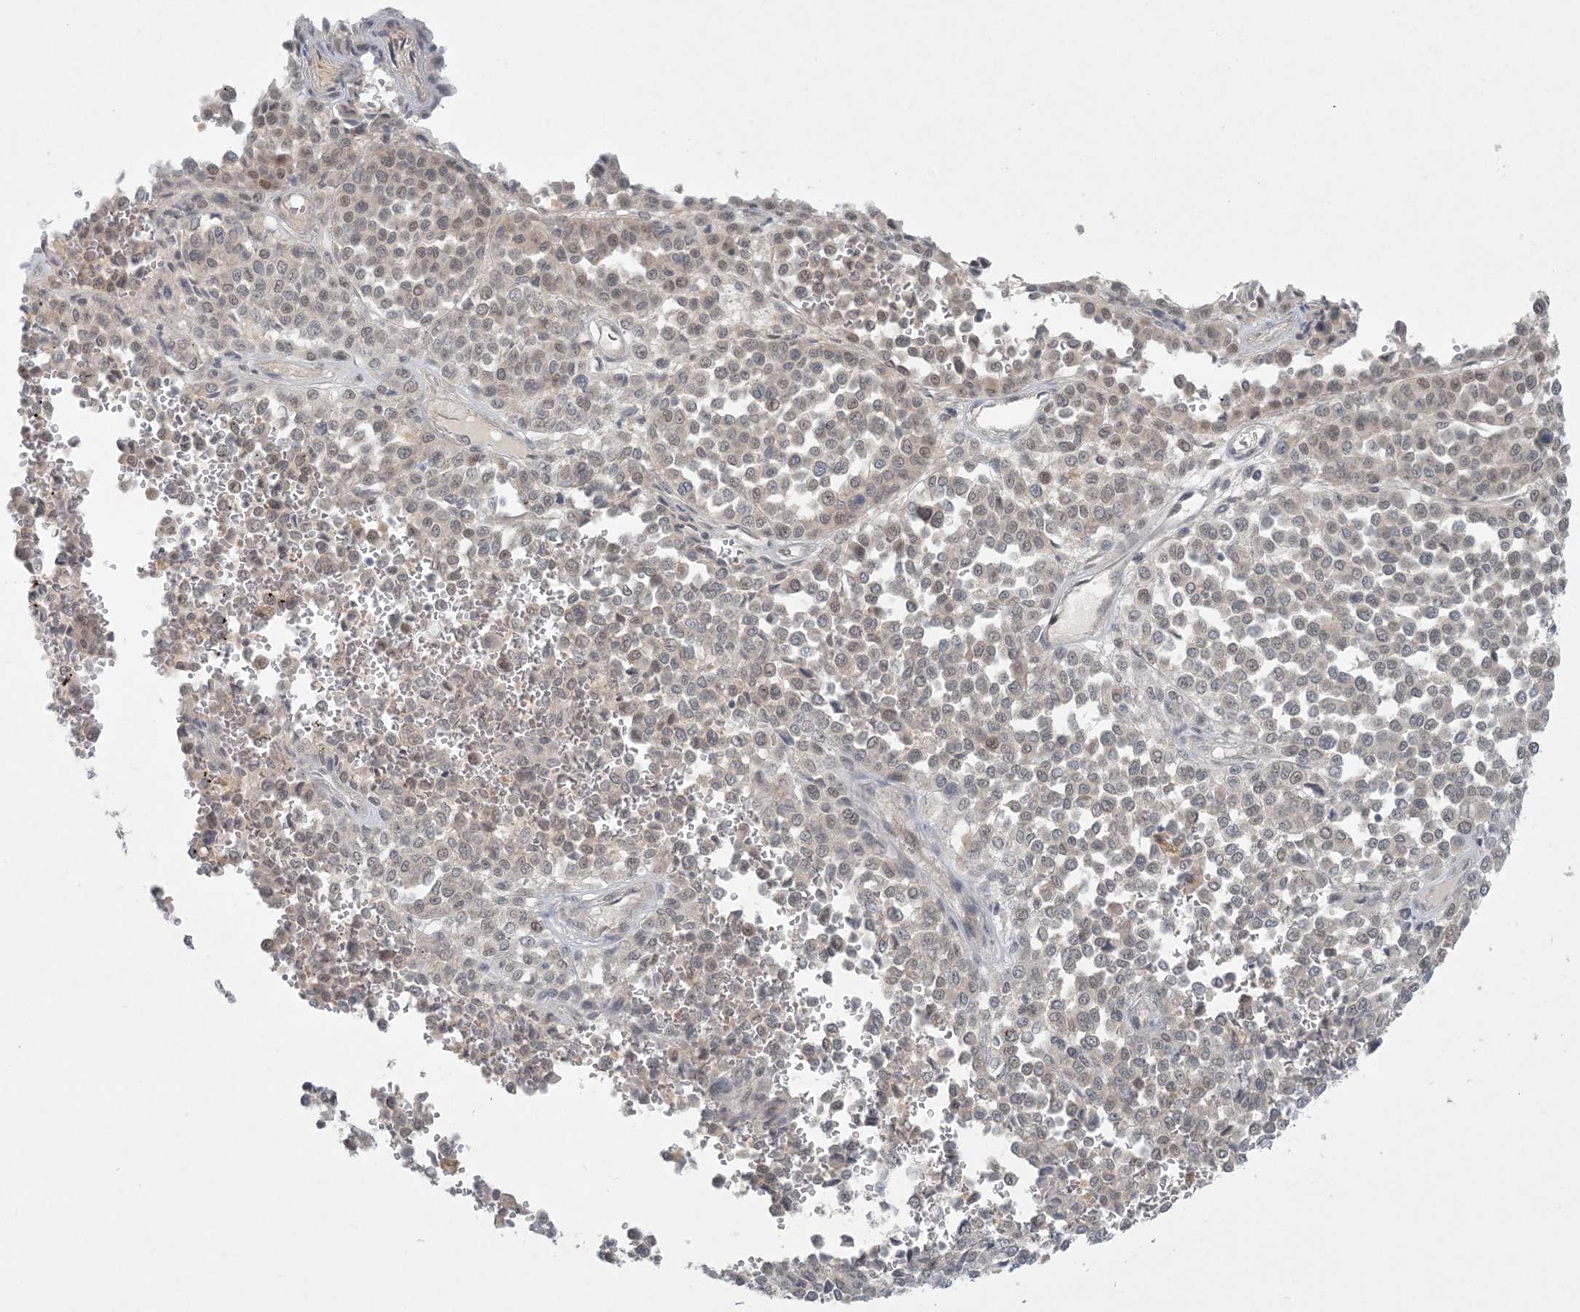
{"staining": {"intensity": "weak", "quantity": ">75%", "location": "nuclear"}, "tissue": "melanoma", "cell_type": "Tumor cells", "image_type": "cancer", "snomed": [{"axis": "morphology", "description": "Malignant melanoma, Metastatic site"}, {"axis": "topography", "description": "Pancreas"}], "caption": "Malignant melanoma (metastatic site) stained with DAB (3,3'-diaminobenzidine) IHC shows low levels of weak nuclear expression in about >75% of tumor cells.", "gene": "OBI1", "patient": {"sex": "female", "age": 30}}